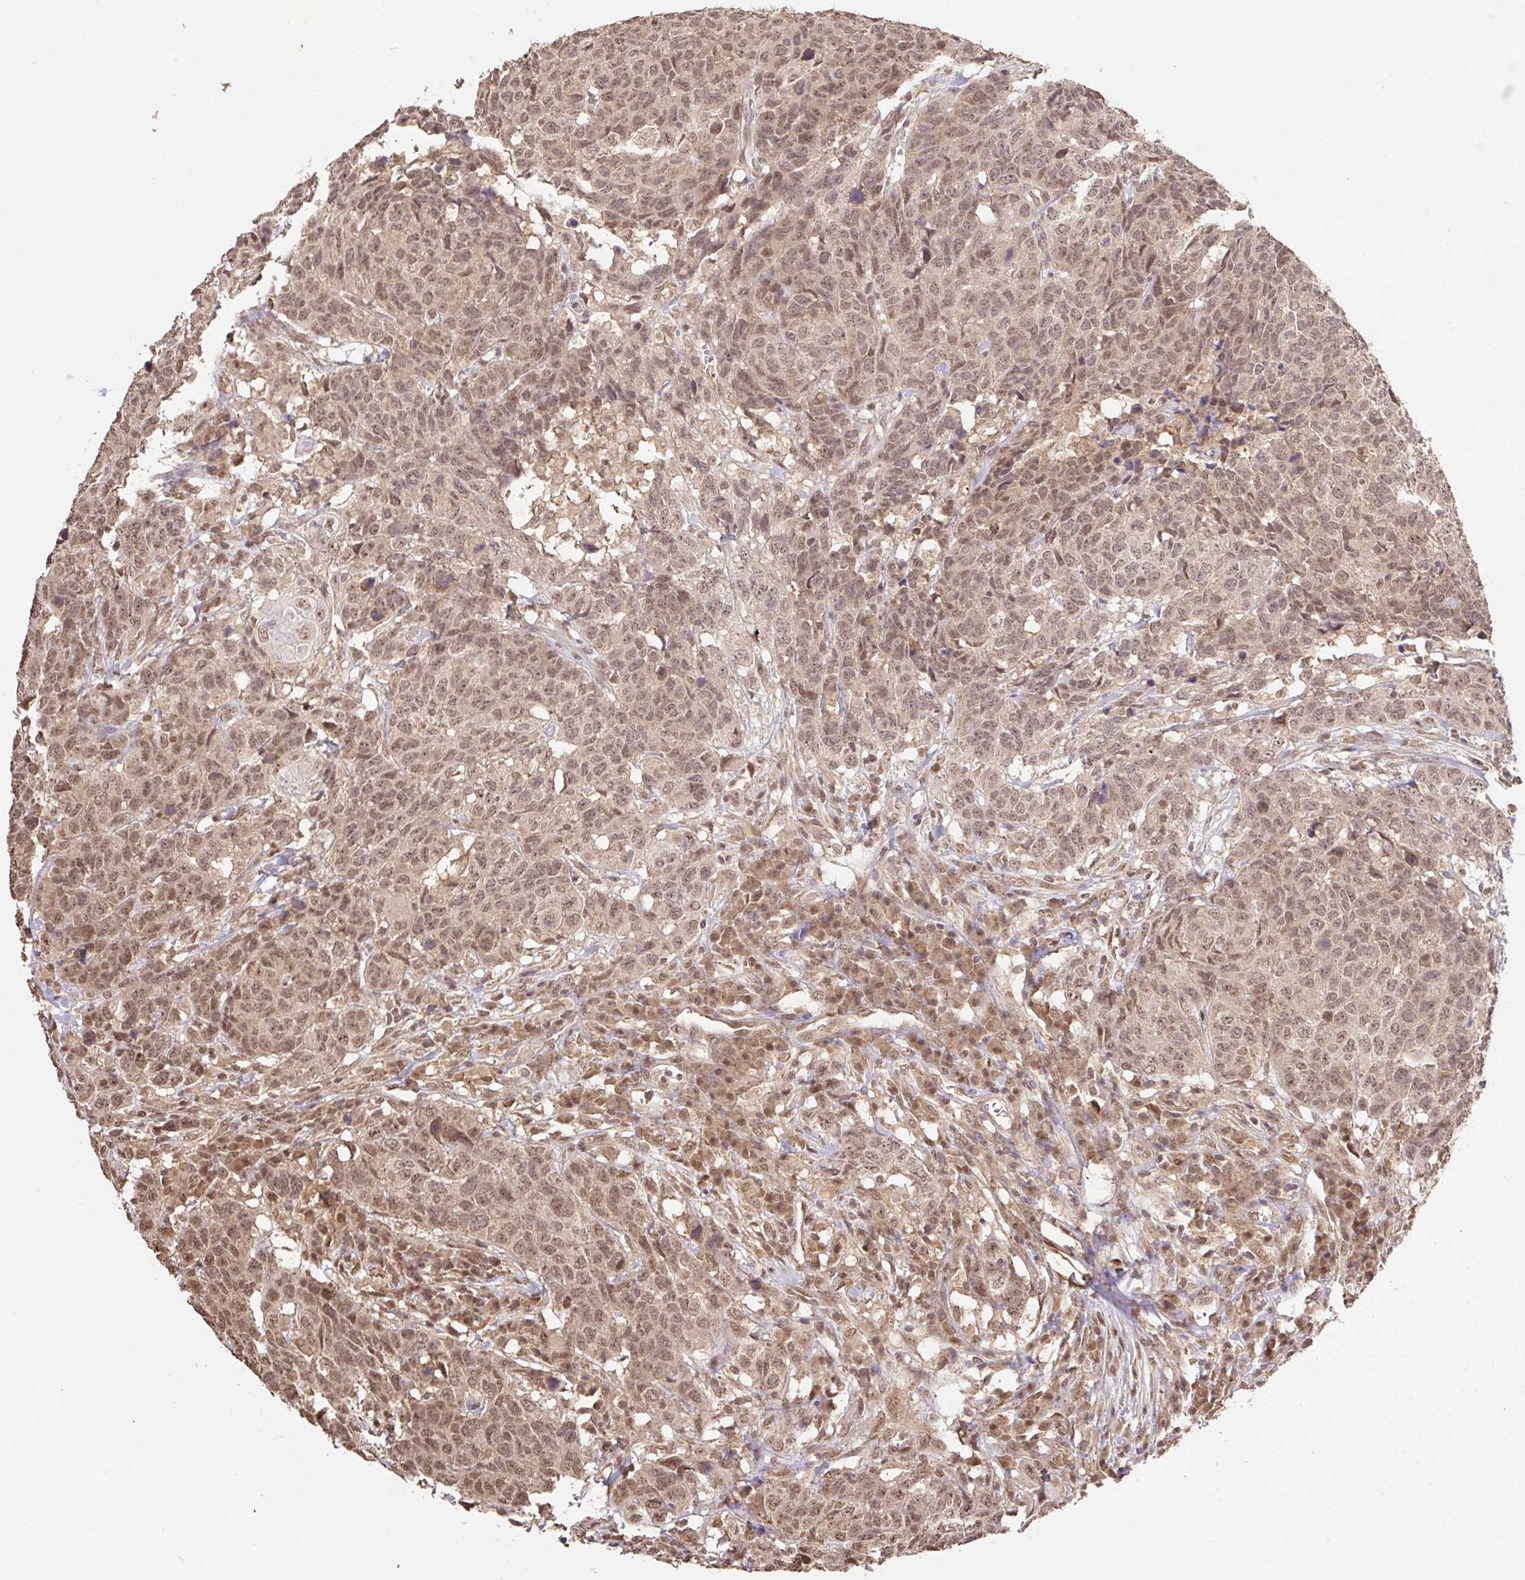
{"staining": {"intensity": "moderate", "quantity": ">75%", "location": "nuclear"}, "tissue": "head and neck cancer", "cell_type": "Tumor cells", "image_type": "cancer", "snomed": [{"axis": "morphology", "description": "Normal tissue, NOS"}, {"axis": "morphology", "description": "Squamous cell carcinoma, NOS"}, {"axis": "topography", "description": "Skeletal muscle"}, {"axis": "topography", "description": "Vascular tissue"}, {"axis": "topography", "description": "Peripheral nerve tissue"}, {"axis": "topography", "description": "Head-Neck"}], "caption": "The immunohistochemical stain labels moderate nuclear positivity in tumor cells of head and neck cancer tissue. The staining was performed using DAB, with brown indicating positive protein expression. Nuclei are stained blue with hematoxylin.", "gene": "VPS25", "patient": {"sex": "male", "age": 66}}